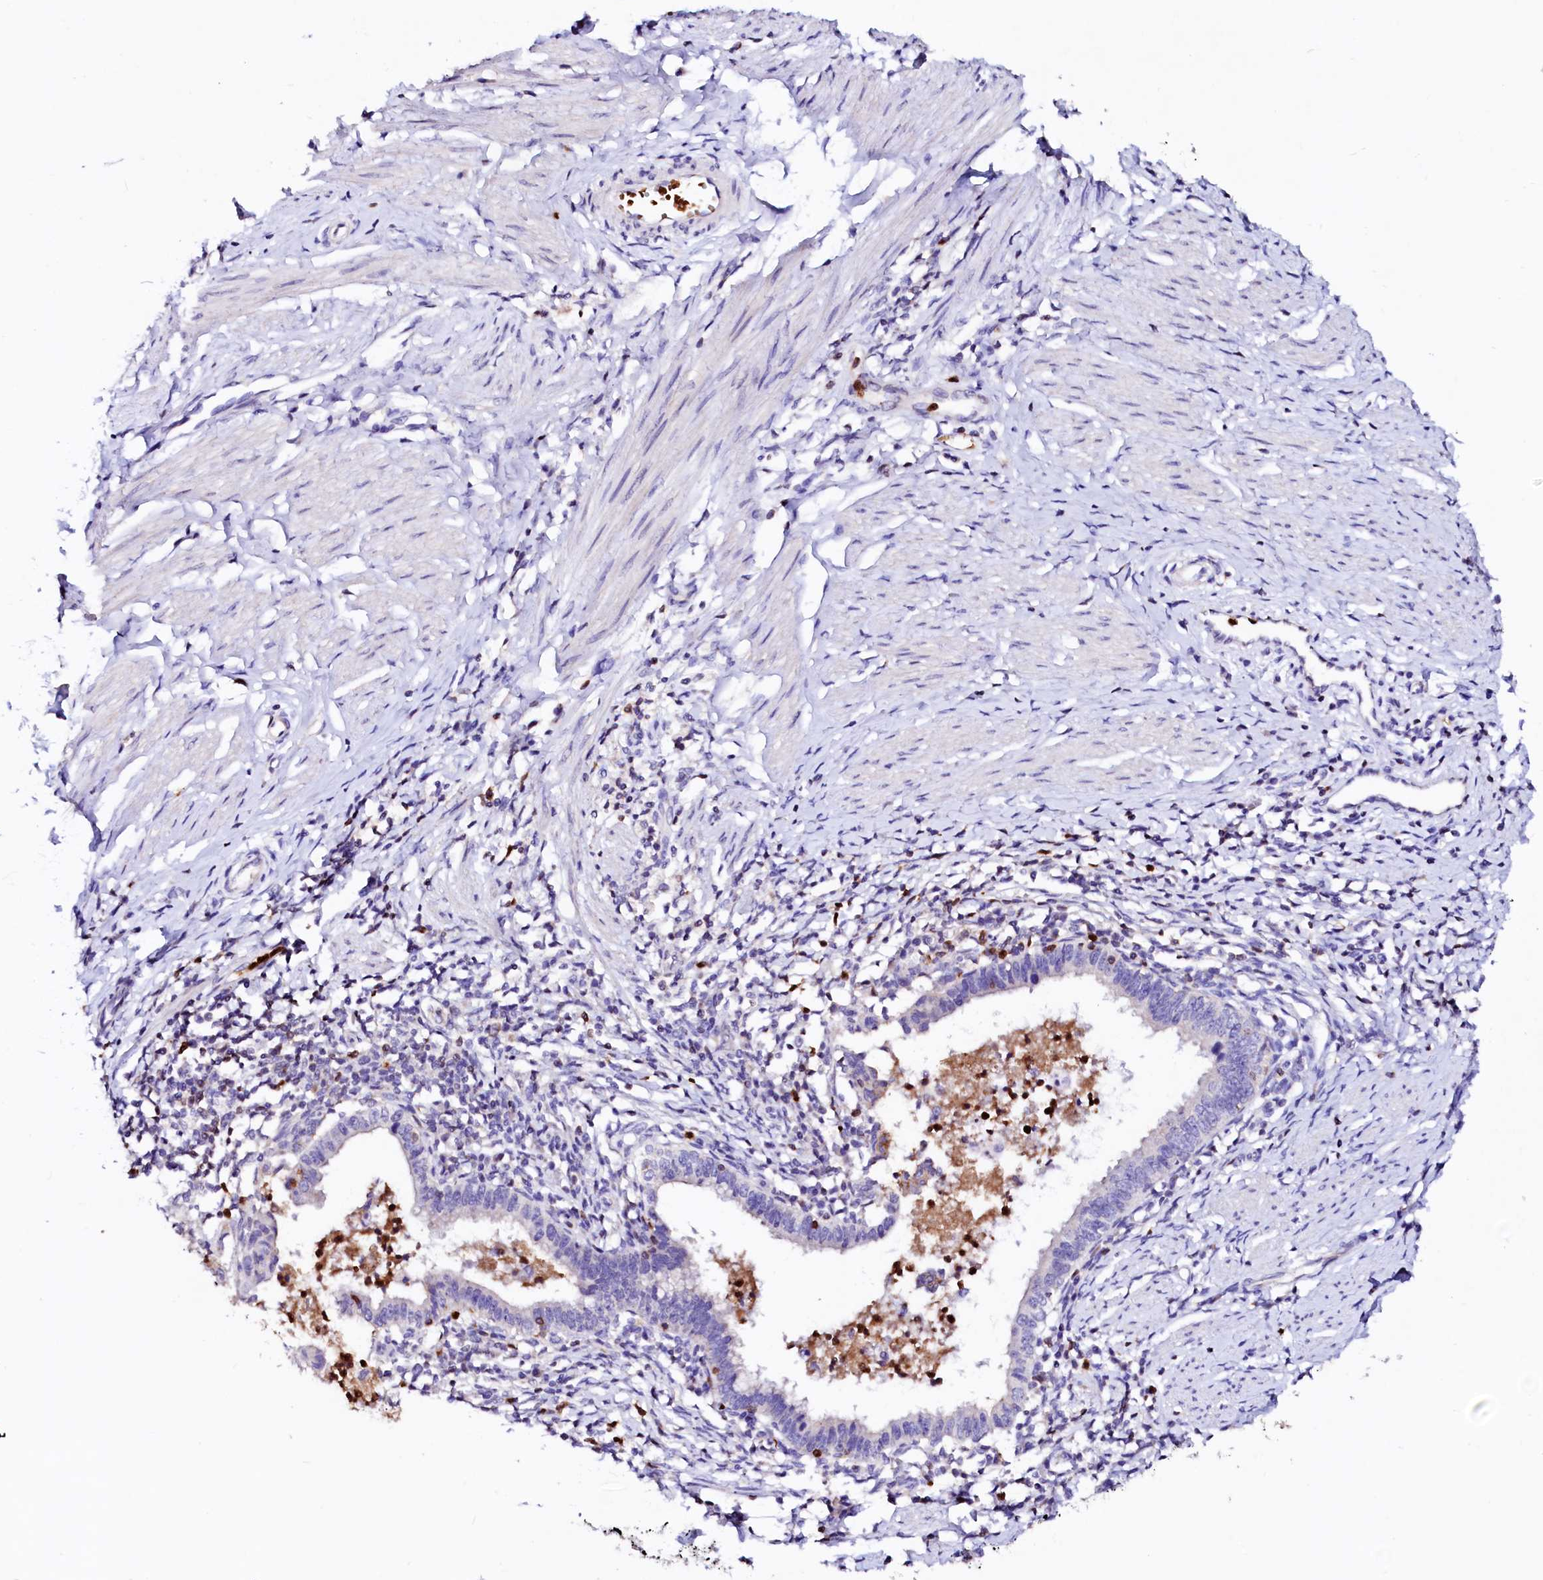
{"staining": {"intensity": "negative", "quantity": "none", "location": "none"}, "tissue": "cervical cancer", "cell_type": "Tumor cells", "image_type": "cancer", "snomed": [{"axis": "morphology", "description": "Adenocarcinoma, NOS"}, {"axis": "topography", "description": "Cervix"}], "caption": "Cervical adenocarcinoma was stained to show a protein in brown. There is no significant staining in tumor cells.", "gene": "RAB27A", "patient": {"sex": "female", "age": 36}}